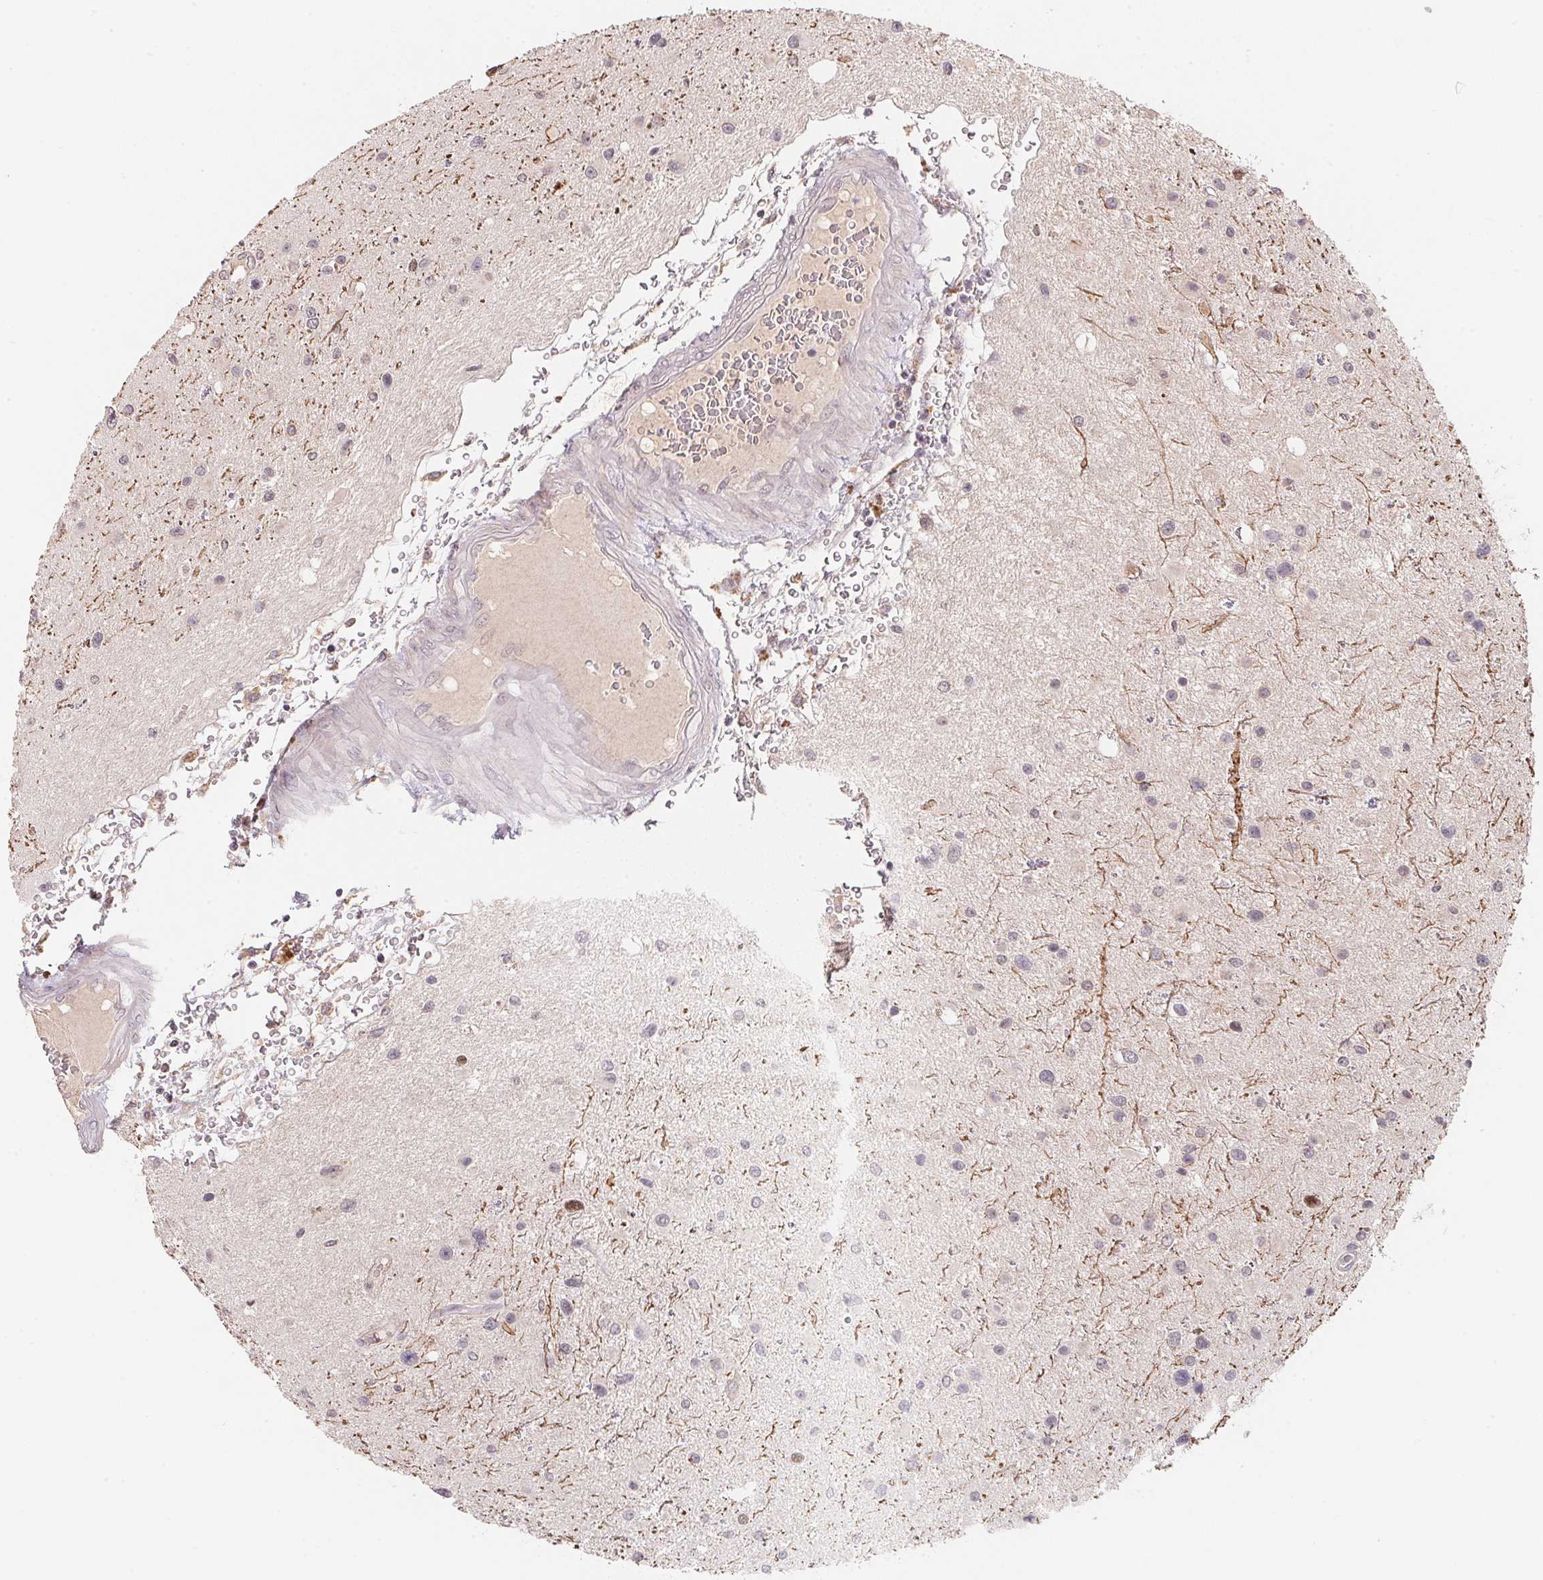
{"staining": {"intensity": "negative", "quantity": "none", "location": "none"}, "tissue": "glioma", "cell_type": "Tumor cells", "image_type": "cancer", "snomed": [{"axis": "morphology", "description": "Glioma, malignant, Low grade"}, {"axis": "topography", "description": "Brain"}], "caption": "DAB (3,3'-diaminobenzidine) immunohistochemical staining of human low-grade glioma (malignant) shows no significant positivity in tumor cells.", "gene": "KIFC1", "patient": {"sex": "female", "age": 32}}